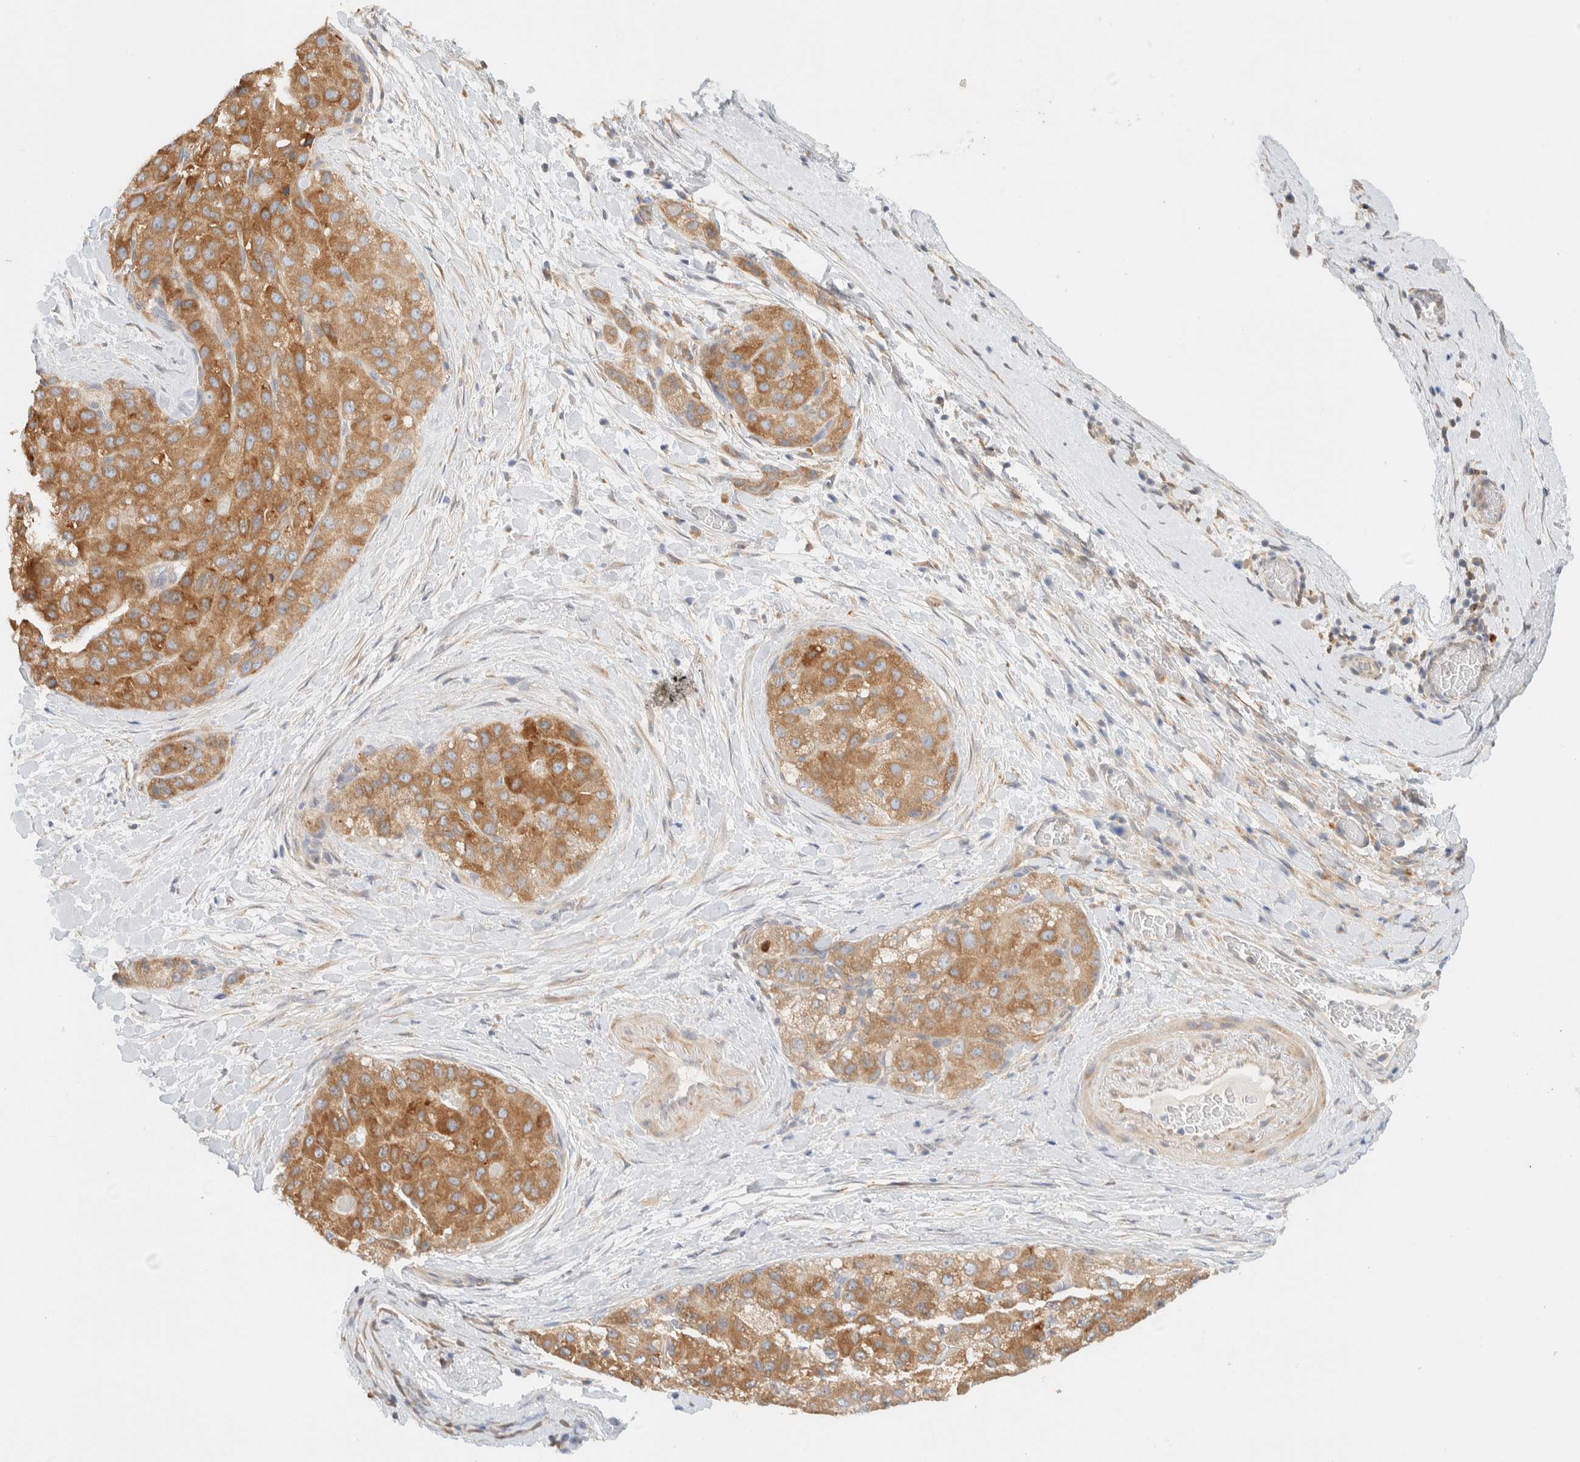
{"staining": {"intensity": "moderate", "quantity": ">75%", "location": "cytoplasmic/membranous"}, "tissue": "liver cancer", "cell_type": "Tumor cells", "image_type": "cancer", "snomed": [{"axis": "morphology", "description": "Carcinoma, Hepatocellular, NOS"}, {"axis": "topography", "description": "Liver"}], "caption": "Liver cancer (hepatocellular carcinoma) stained for a protein (brown) shows moderate cytoplasmic/membranous positive expression in about >75% of tumor cells.", "gene": "NT5C", "patient": {"sex": "male", "age": 80}}